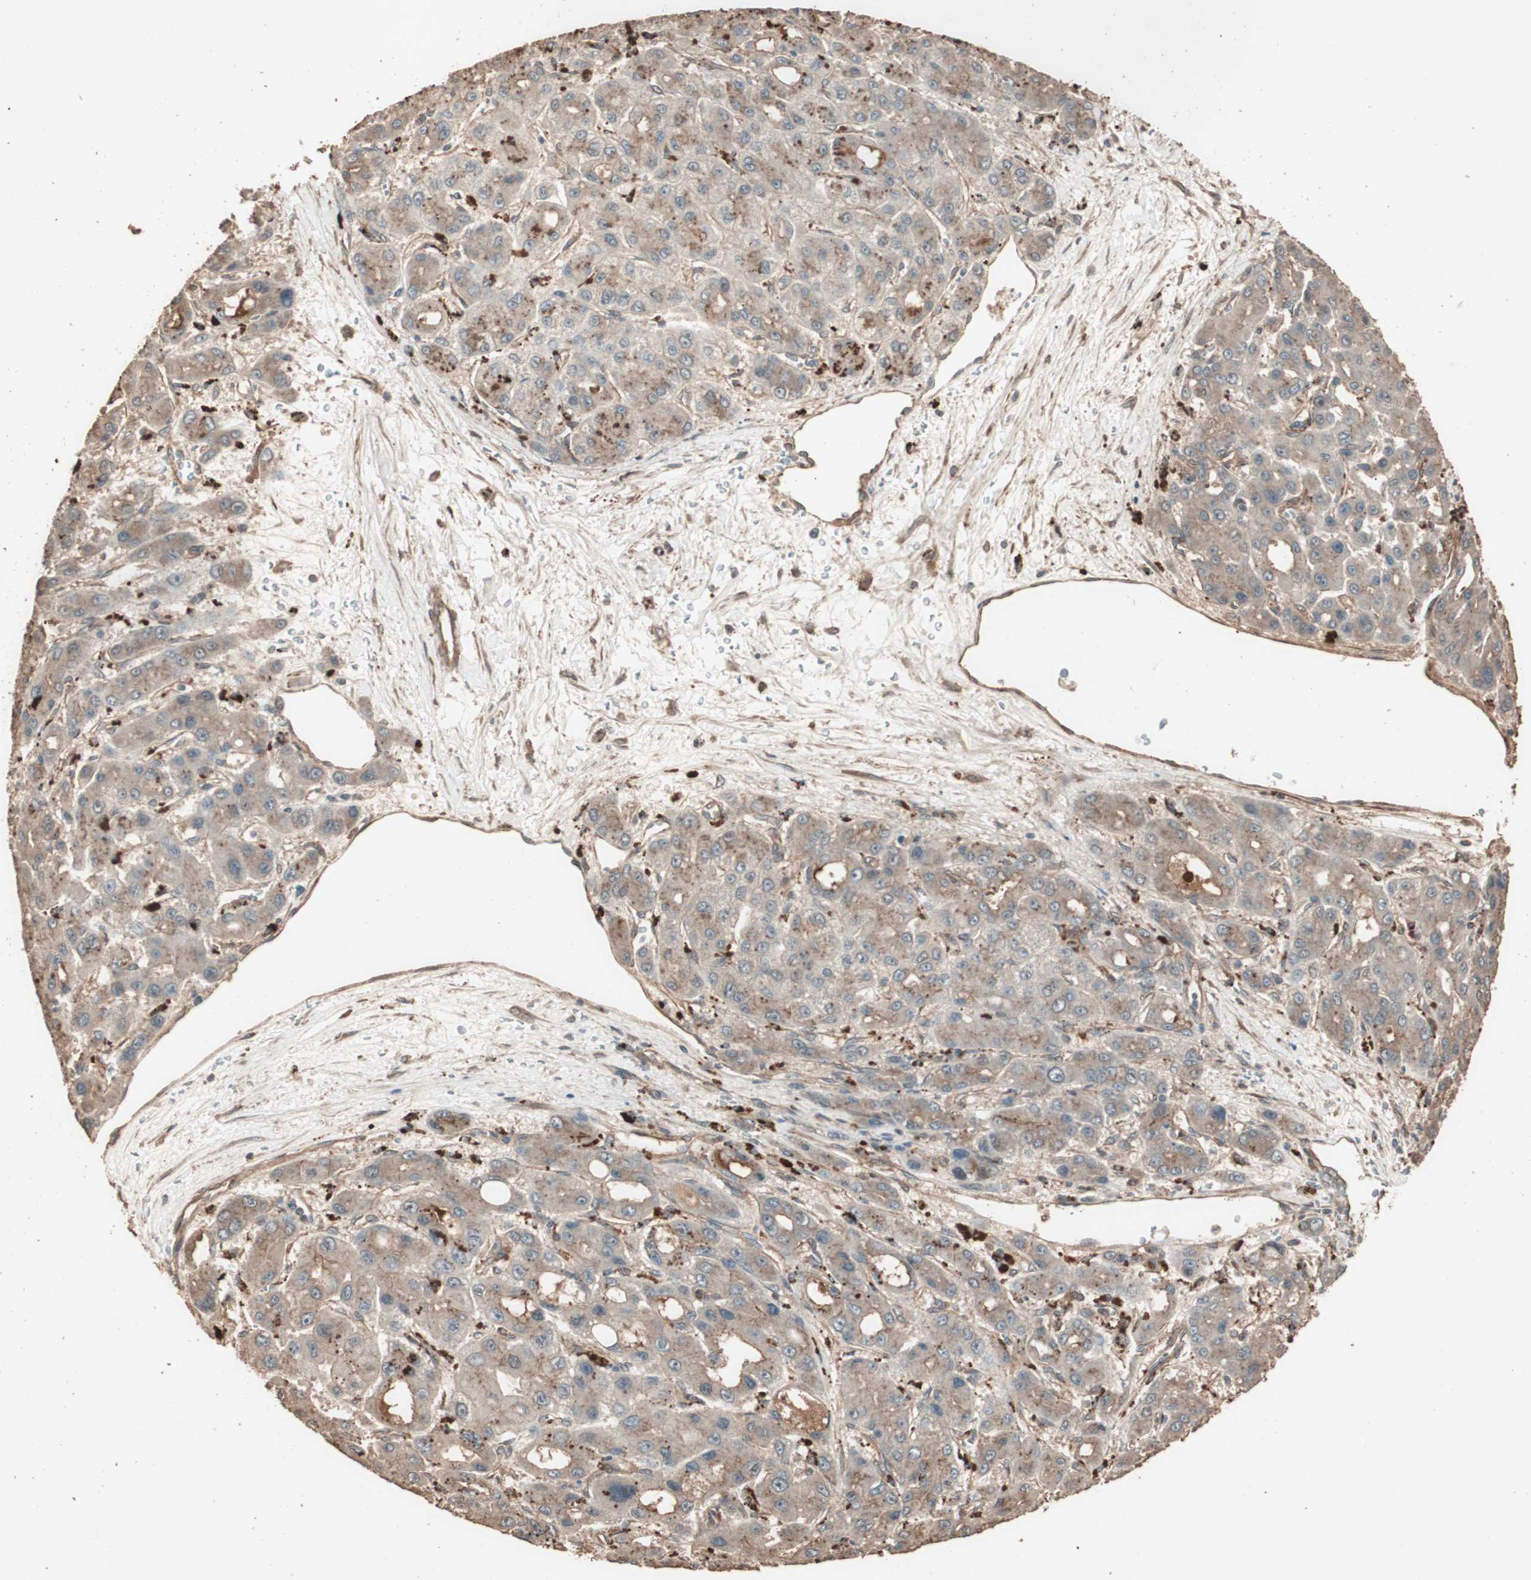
{"staining": {"intensity": "weak", "quantity": ">75%", "location": "cytoplasmic/membranous"}, "tissue": "liver cancer", "cell_type": "Tumor cells", "image_type": "cancer", "snomed": [{"axis": "morphology", "description": "Carcinoma, Hepatocellular, NOS"}, {"axis": "topography", "description": "Liver"}], "caption": "Protein expression analysis of liver cancer shows weak cytoplasmic/membranous expression in approximately >75% of tumor cells. (Stains: DAB (3,3'-diaminobenzidine) in brown, nuclei in blue, Microscopy: brightfield microscopy at high magnification).", "gene": "CCN4", "patient": {"sex": "male", "age": 55}}